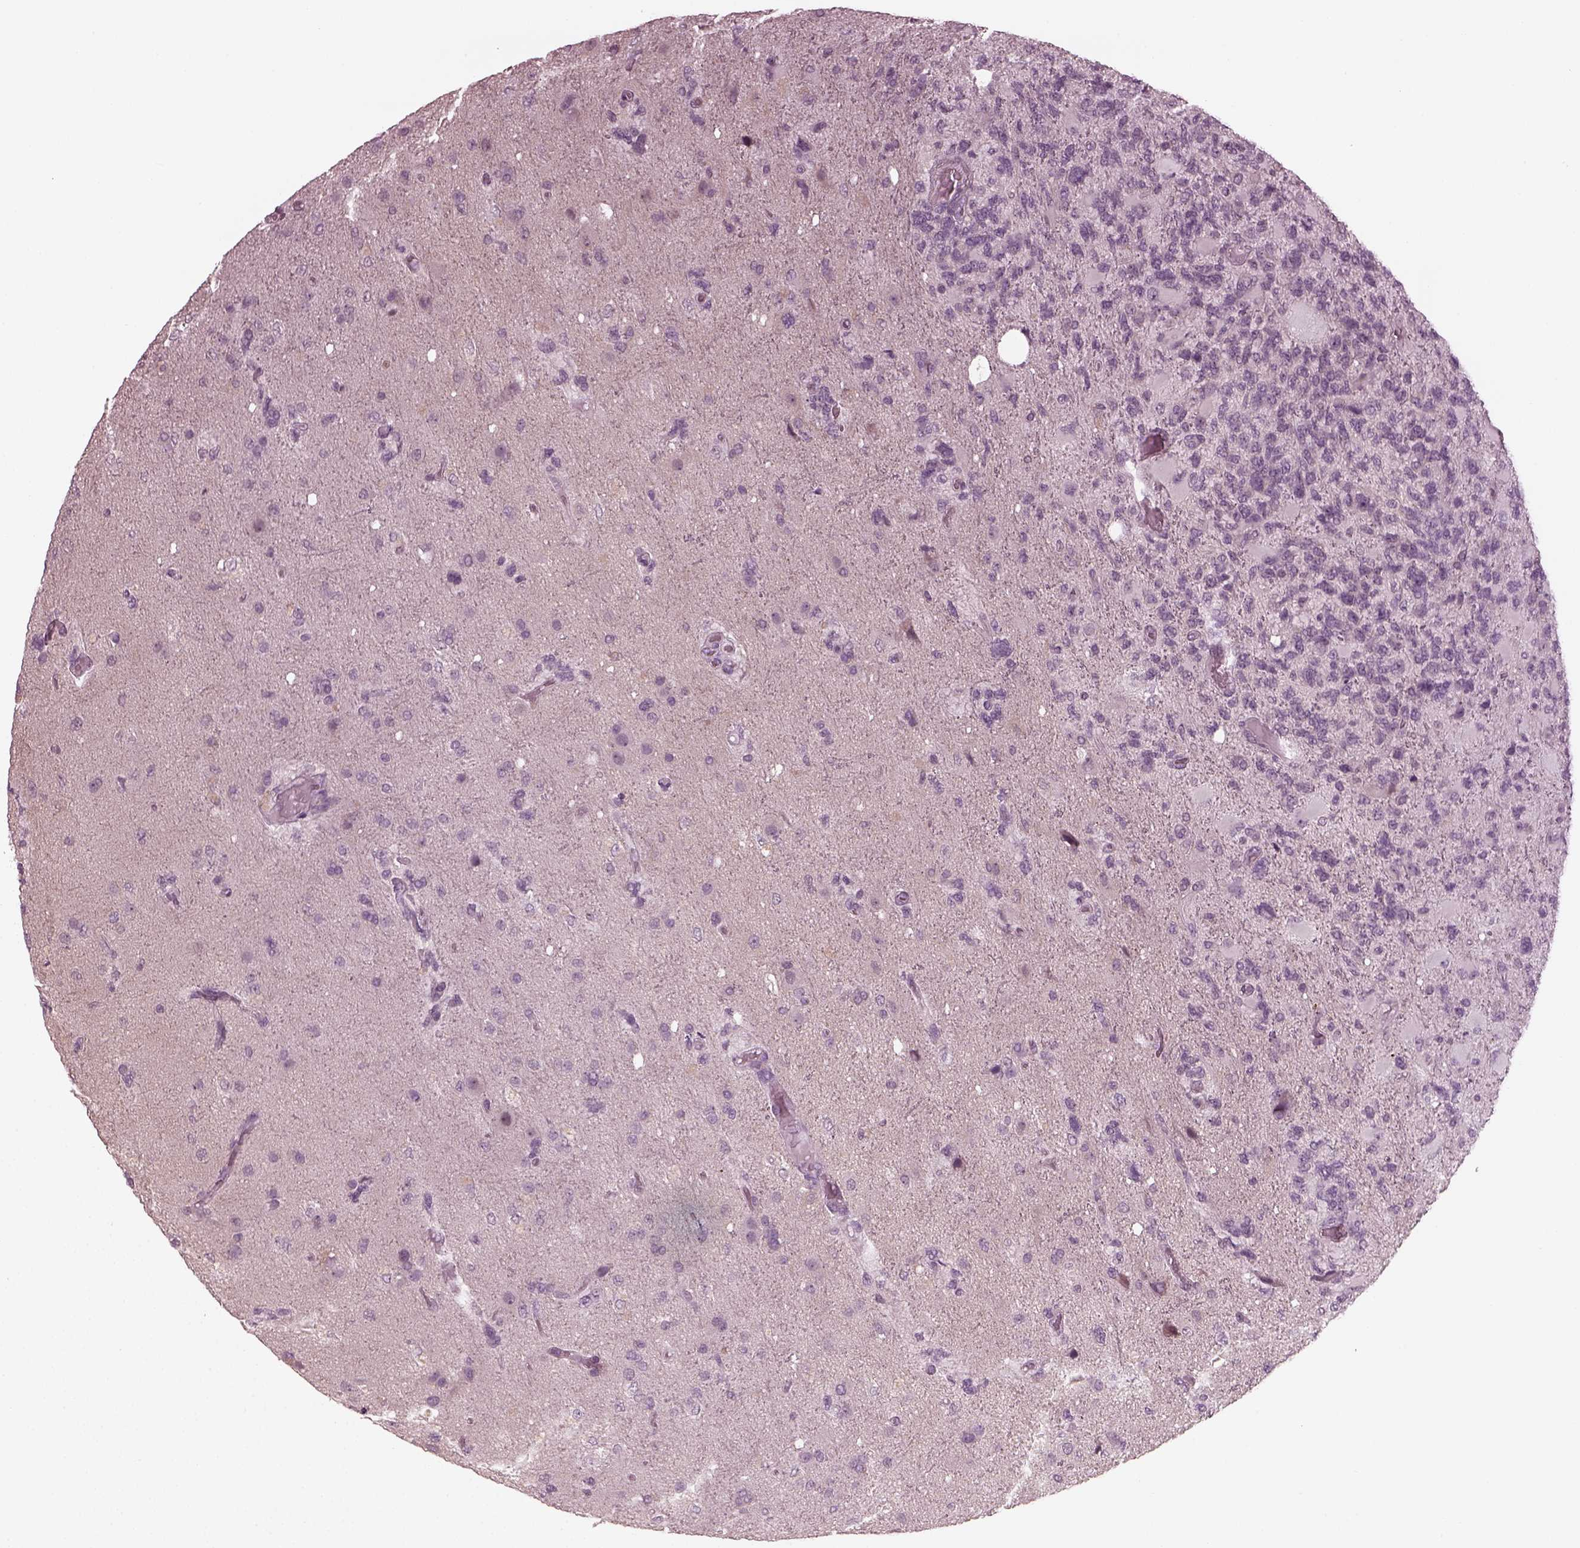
{"staining": {"intensity": "negative", "quantity": "none", "location": "none"}, "tissue": "glioma", "cell_type": "Tumor cells", "image_type": "cancer", "snomed": [{"axis": "morphology", "description": "Glioma, malignant, High grade"}, {"axis": "topography", "description": "Brain"}], "caption": "This image is of malignant high-grade glioma stained with immunohistochemistry (IHC) to label a protein in brown with the nuclei are counter-stained blue. There is no staining in tumor cells. (Stains: DAB immunohistochemistry (IHC) with hematoxylin counter stain, Microscopy: brightfield microscopy at high magnification).", "gene": "CCDC170", "patient": {"sex": "female", "age": 71}}